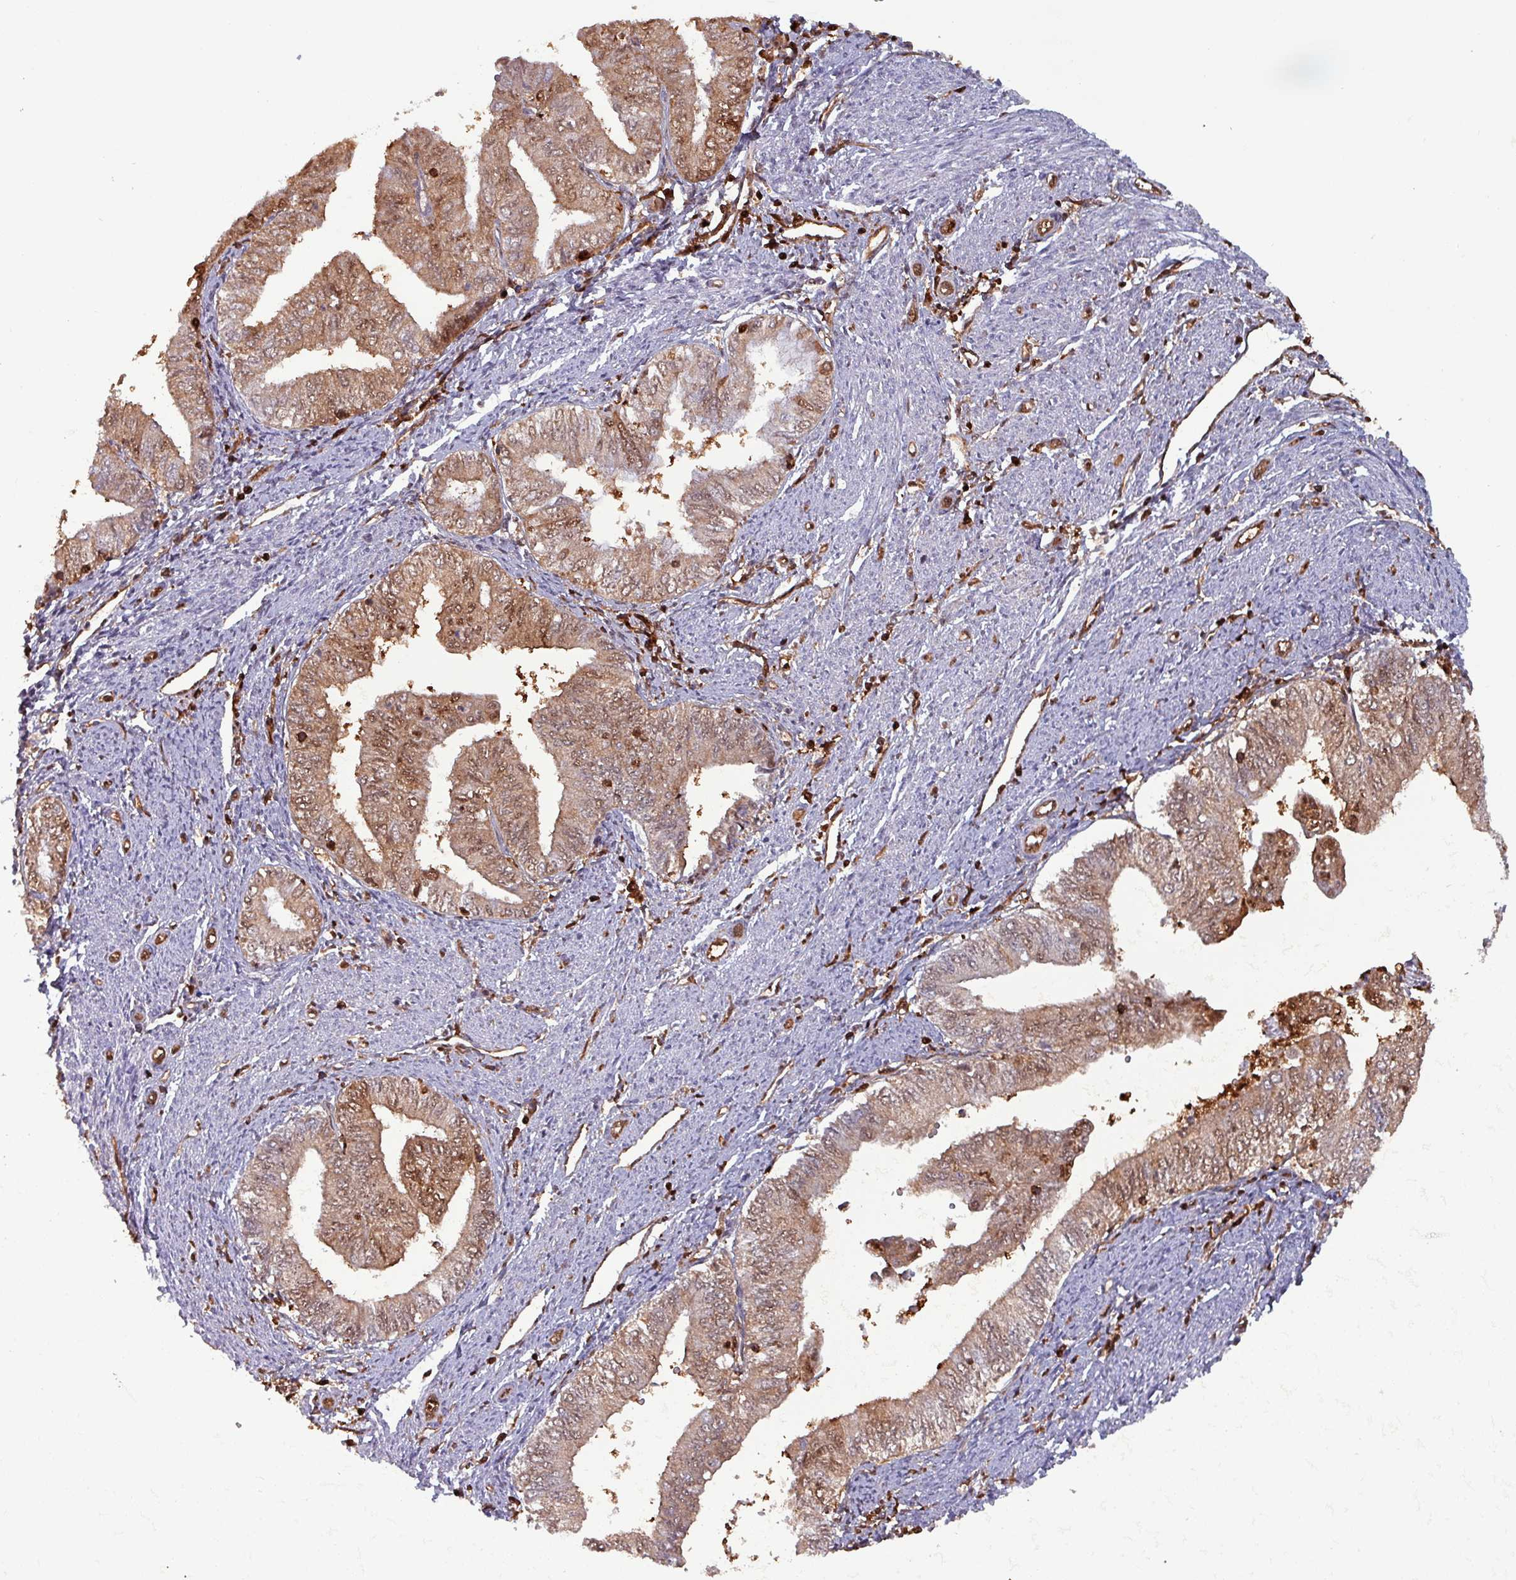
{"staining": {"intensity": "strong", "quantity": ">75%", "location": "cytoplasmic/membranous,nuclear"}, "tissue": "endometrial cancer", "cell_type": "Tumor cells", "image_type": "cancer", "snomed": [{"axis": "morphology", "description": "Adenocarcinoma, NOS"}, {"axis": "topography", "description": "Endometrium"}], "caption": "Immunohistochemical staining of human endometrial cancer exhibits strong cytoplasmic/membranous and nuclear protein positivity in approximately >75% of tumor cells. (DAB (3,3'-diaminobenzidine) IHC with brightfield microscopy, high magnification).", "gene": "PSMB8", "patient": {"sex": "female", "age": 66}}